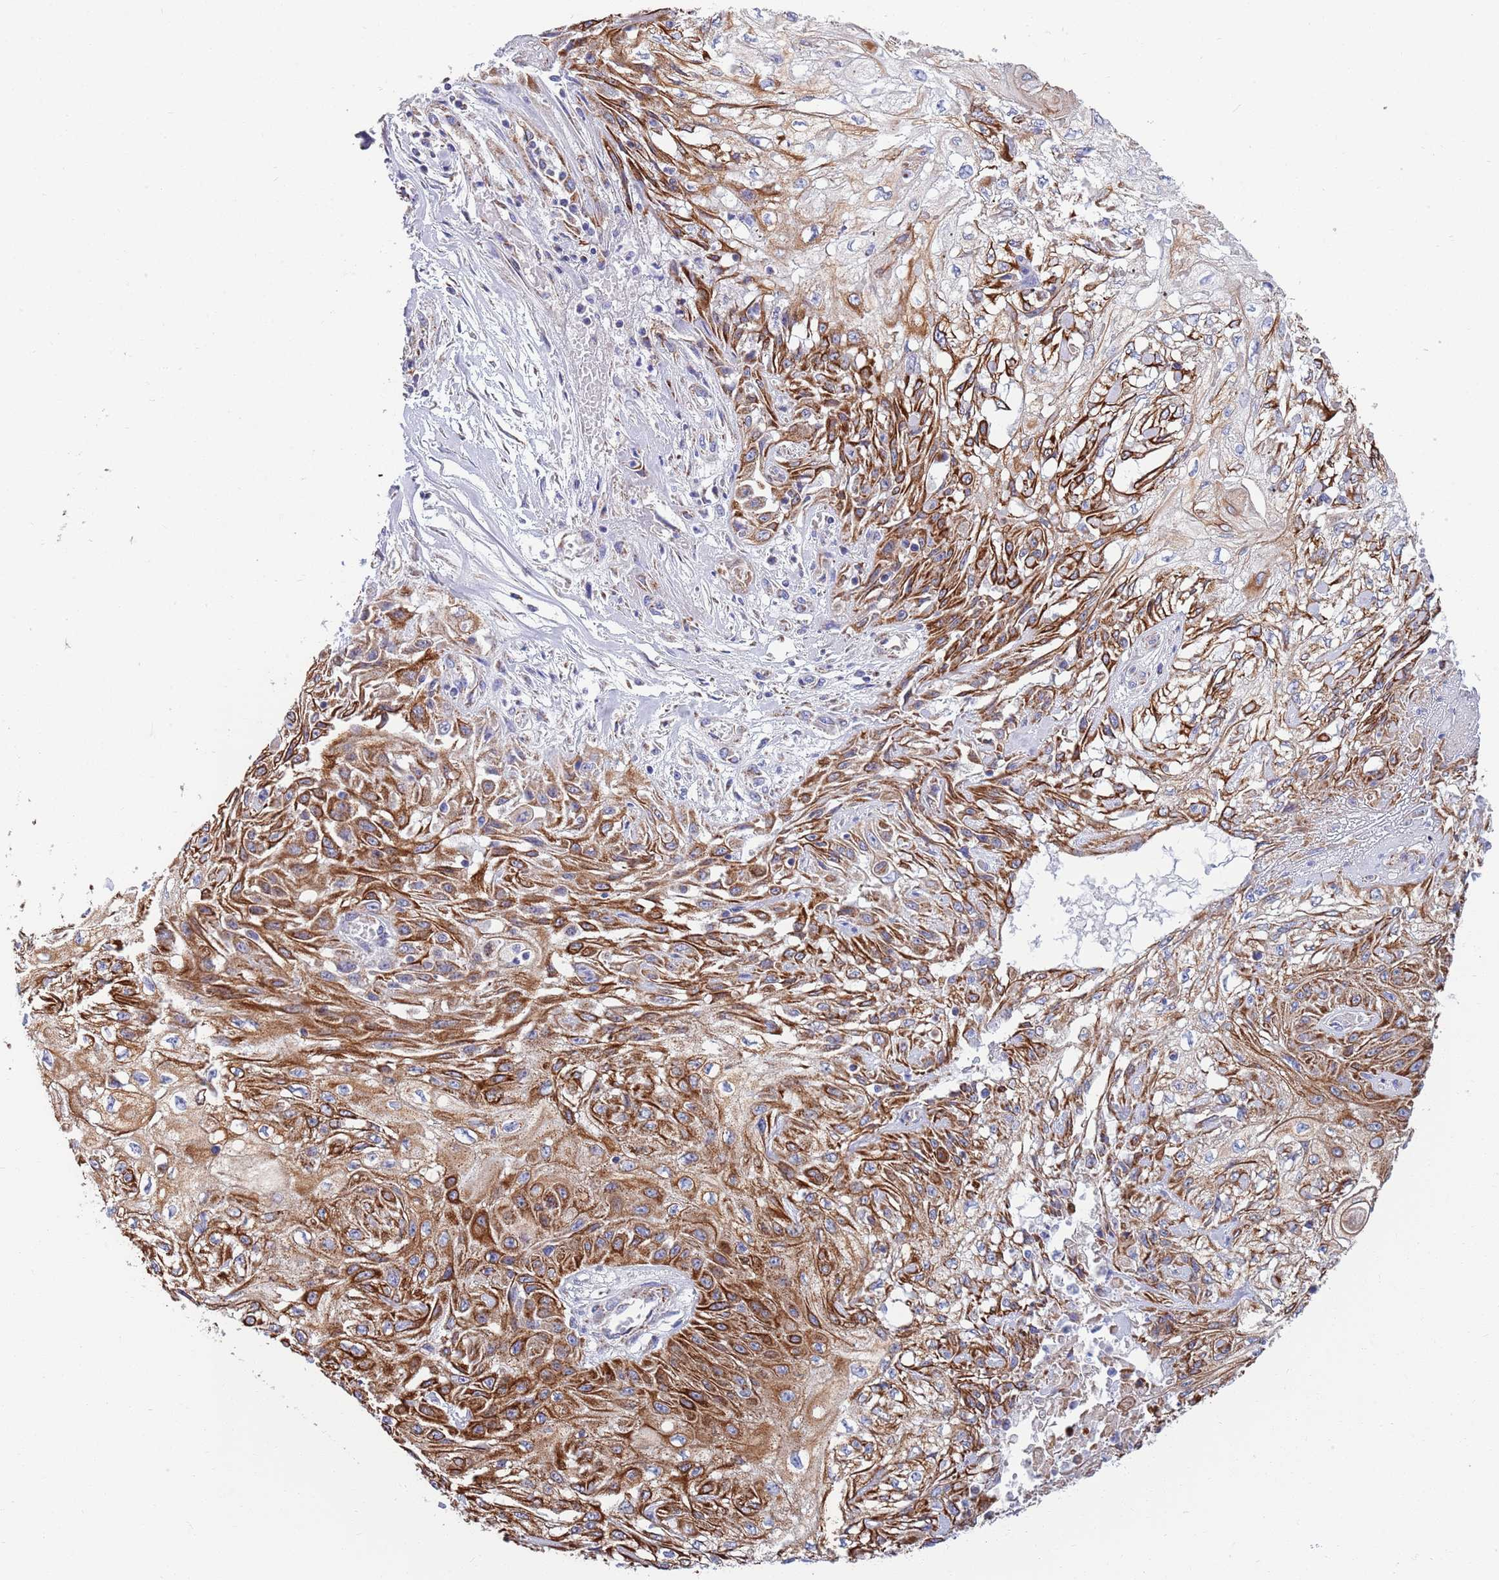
{"staining": {"intensity": "strong", "quantity": ">75%", "location": "cytoplasmic/membranous"}, "tissue": "skin cancer", "cell_type": "Tumor cells", "image_type": "cancer", "snomed": [{"axis": "morphology", "description": "Squamous cell carcinoma, NOS"}, {"axis": "morphology", "description": "Squamous cell carcinoma, metastatic, NOS"}, {"axis": "topography", "description": "Skin"}, {"axis": "topography", "description": "Lymph node"}], "caption": "Strong cytoplasmic/membranous positivity for a protein is seen in approximately >75% of tumor cells of skin cancer using IHC.", "gene": "EMC8", "patient": {"sex": "male", "age": 75}}